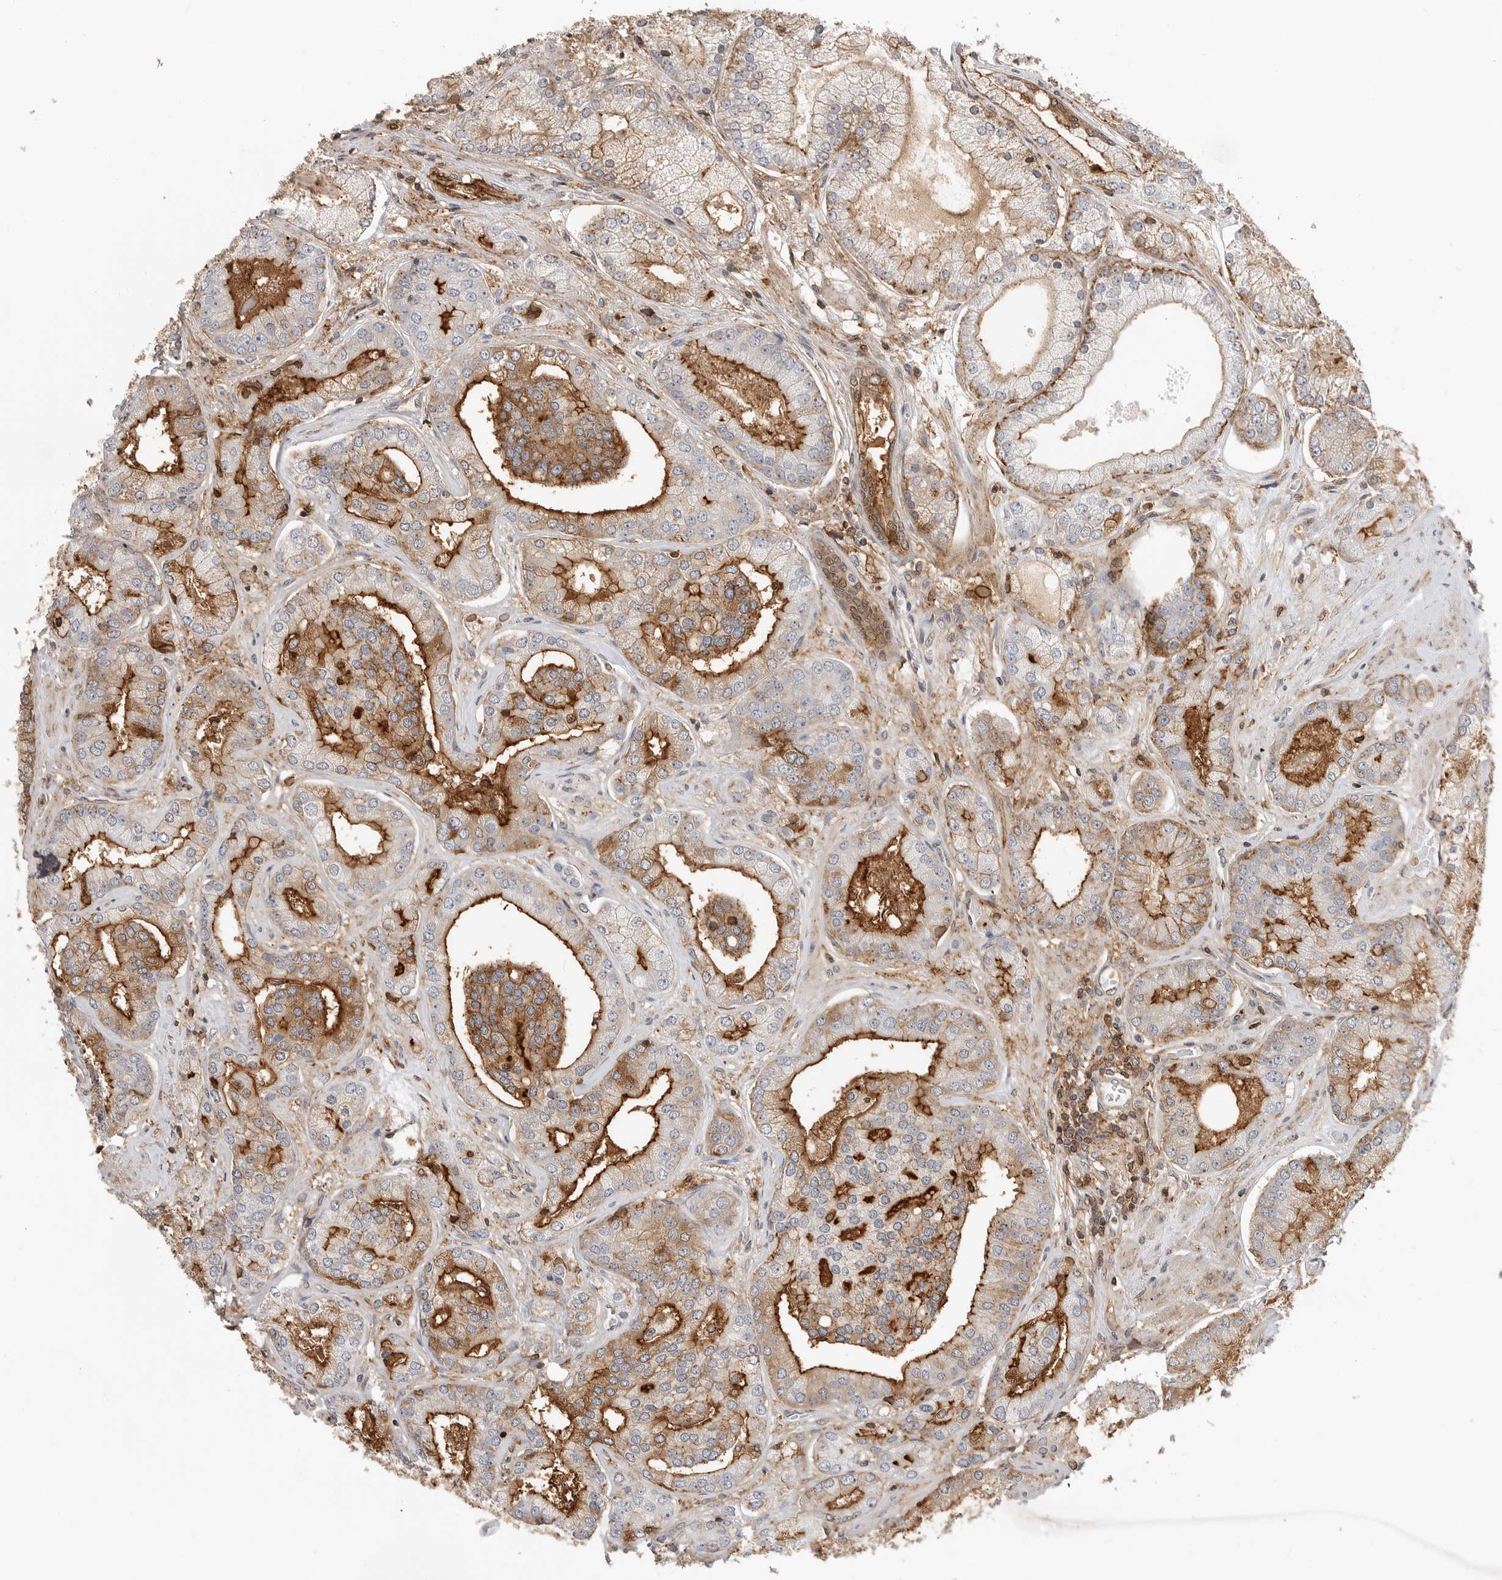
{"staining": {"intensity": "strong", "quantity": ">75%", "location": "cytoplasmic/membranous"}, "tissue": "prostate cancer", "cell_type": "Tumor cells", "image_type": "cancer", "snomed": [{"axis": "morphology", "description": "Adenocarcinoma, High grade"}, {"axis": "topography", "description": "Prostate"}], "caption": "Immunohistochemical staining of human prostate cancer (high-grade adenocarcinoma) reveals high levels of strong cytoplasmic/membranous protein positivity in about >75% of tumor cells.", "gene": "ANXA11", "patient": {"sex": "male", "age": 58}}